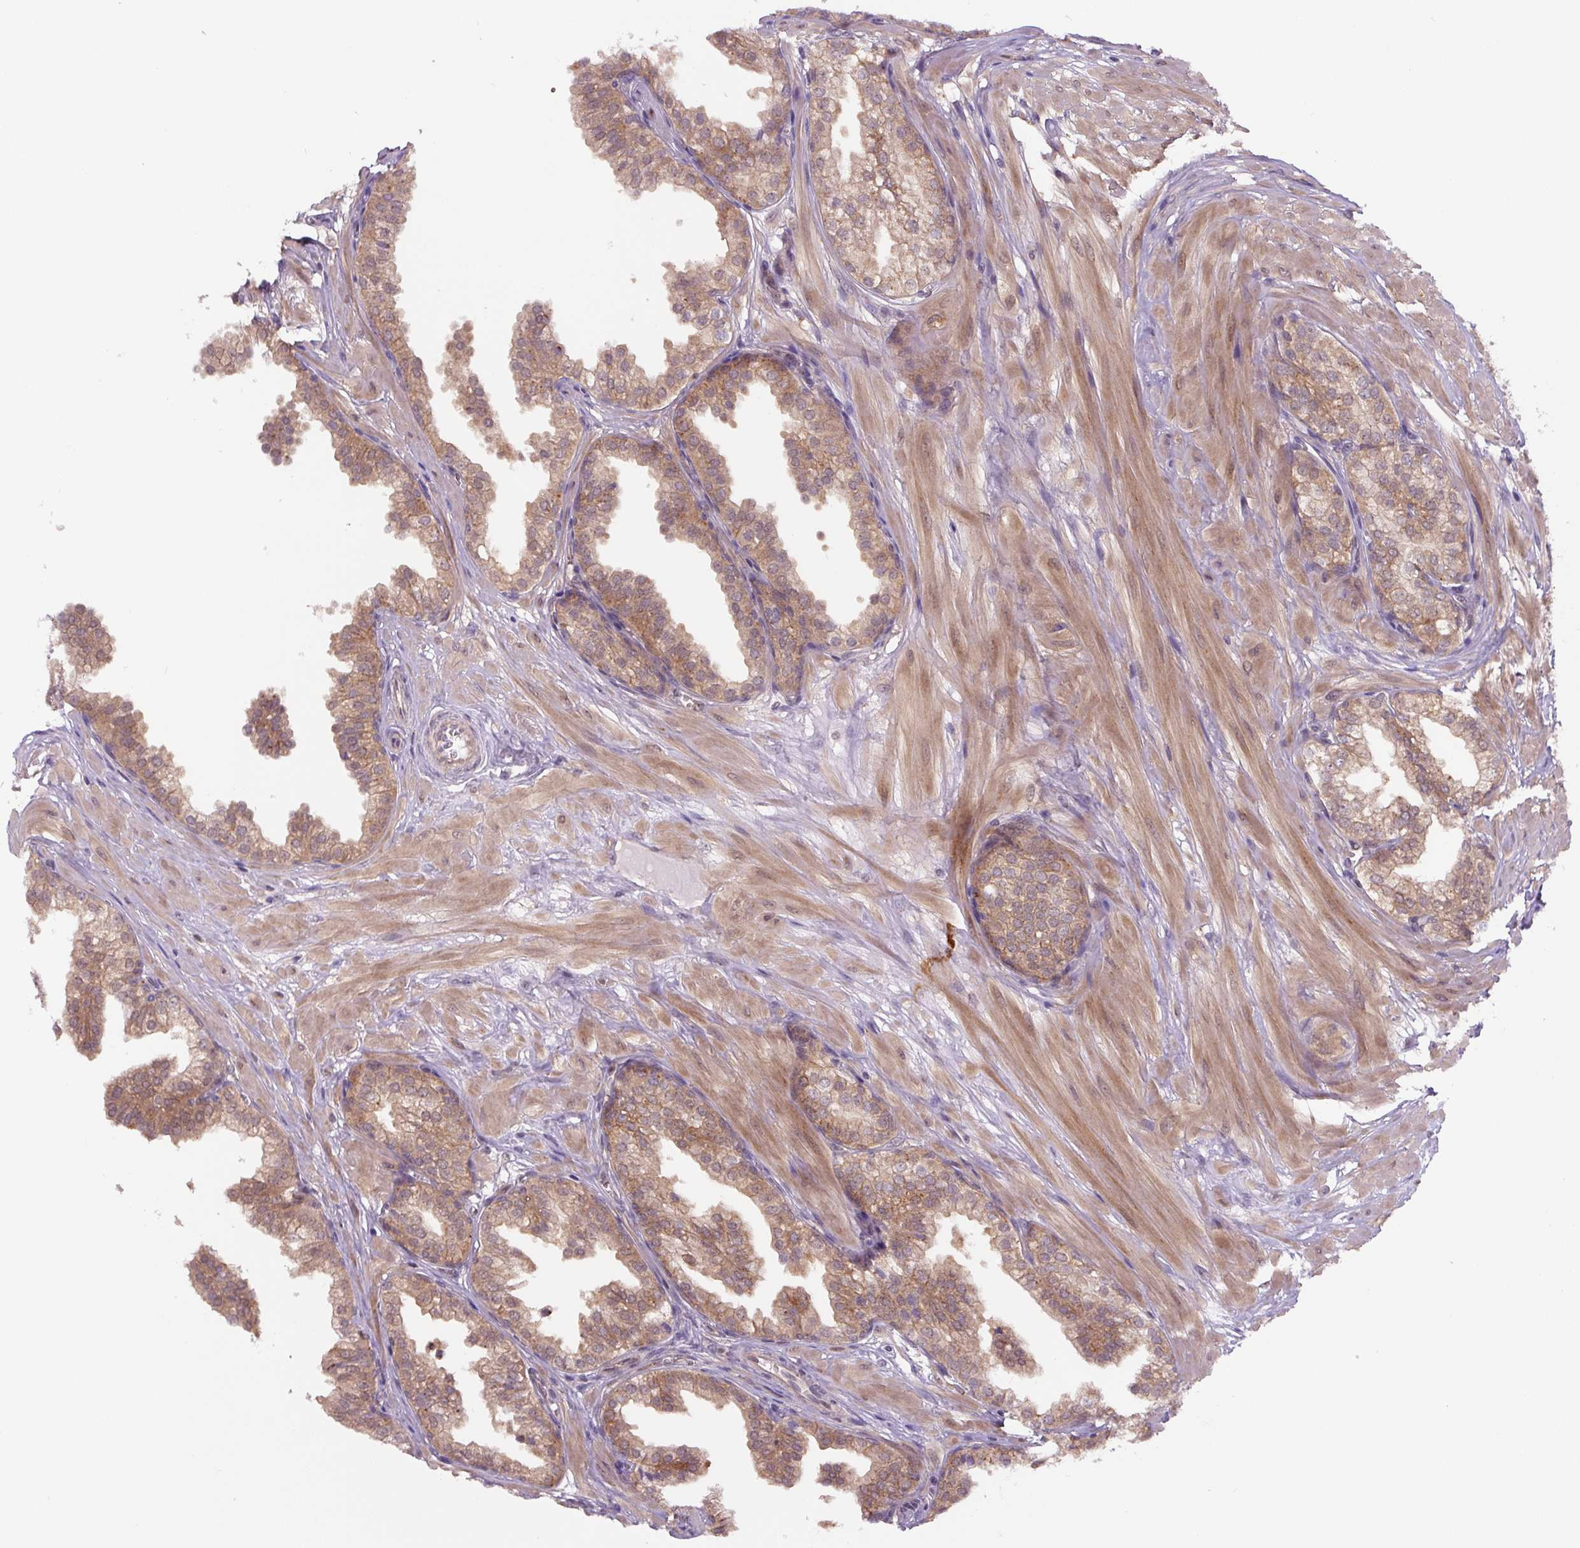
{"staining": {"intensity": "moderate", "quantity": ">75%", "location": "cytoplasmic/membranous"}, "tissue": "prostate", "cell_type": "Glandular cells", "image_type": "normal", "snomed": [{"axis": "morphology", "description": "Normal tissue, NOS"}, {"axis": "topography", "description": "Prostate"}, {"axis": "topography", "description": "Peripheral nerve tissue"}], "caption": "The immunohistochemical stain highlights moderate cytoplasmic/membranous positivity in glandular cells of unremarkable prostate.", "gene": "ZSWIM7", "patient": {"sex": "male", "age": 55}}